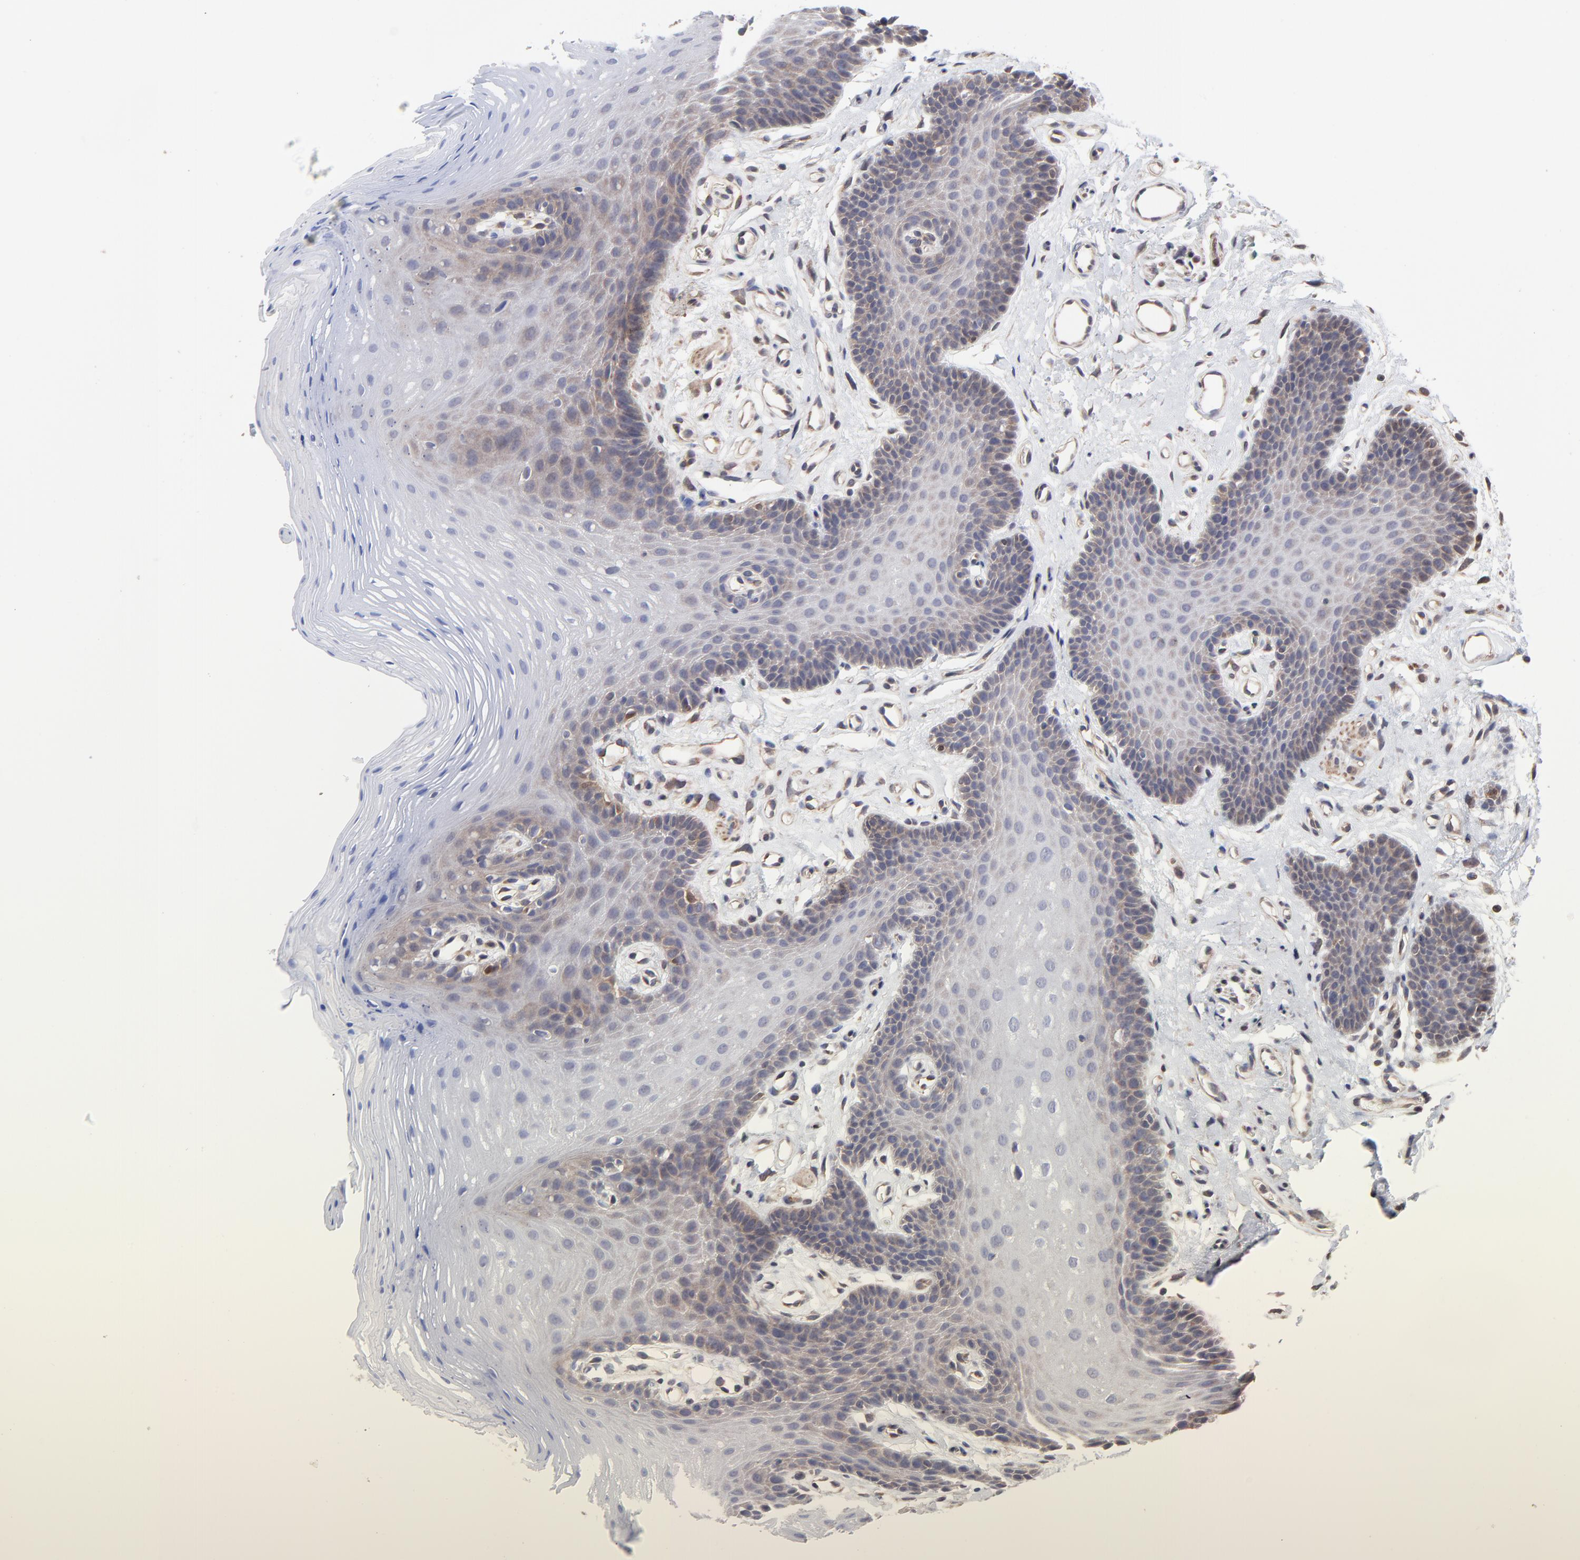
{"staining": {"intensity": "weak", "quantity": "25%-75%", "location": "cytoplasmic/membranous"}, "tissue": "oral mucosa", "cell_type": "Squamous epithelial cells", "image_type": "normal", "snomed": [{"axis": "morphology", "description": "Normal tissue, NOS"}, {"axis": "topography", "description": "Oral tissue"}], "caption": "Immunohistochemical staining of normal human oral mucosa displays low levels of weak cytoplasmic/membranous positivity in approximately 25%-75% of squamous epithelial cells. (IHC, brightfield microscopy, high magnification).", "gene": "PCMT1", "patient": {"sex": "male", "age": 62}}